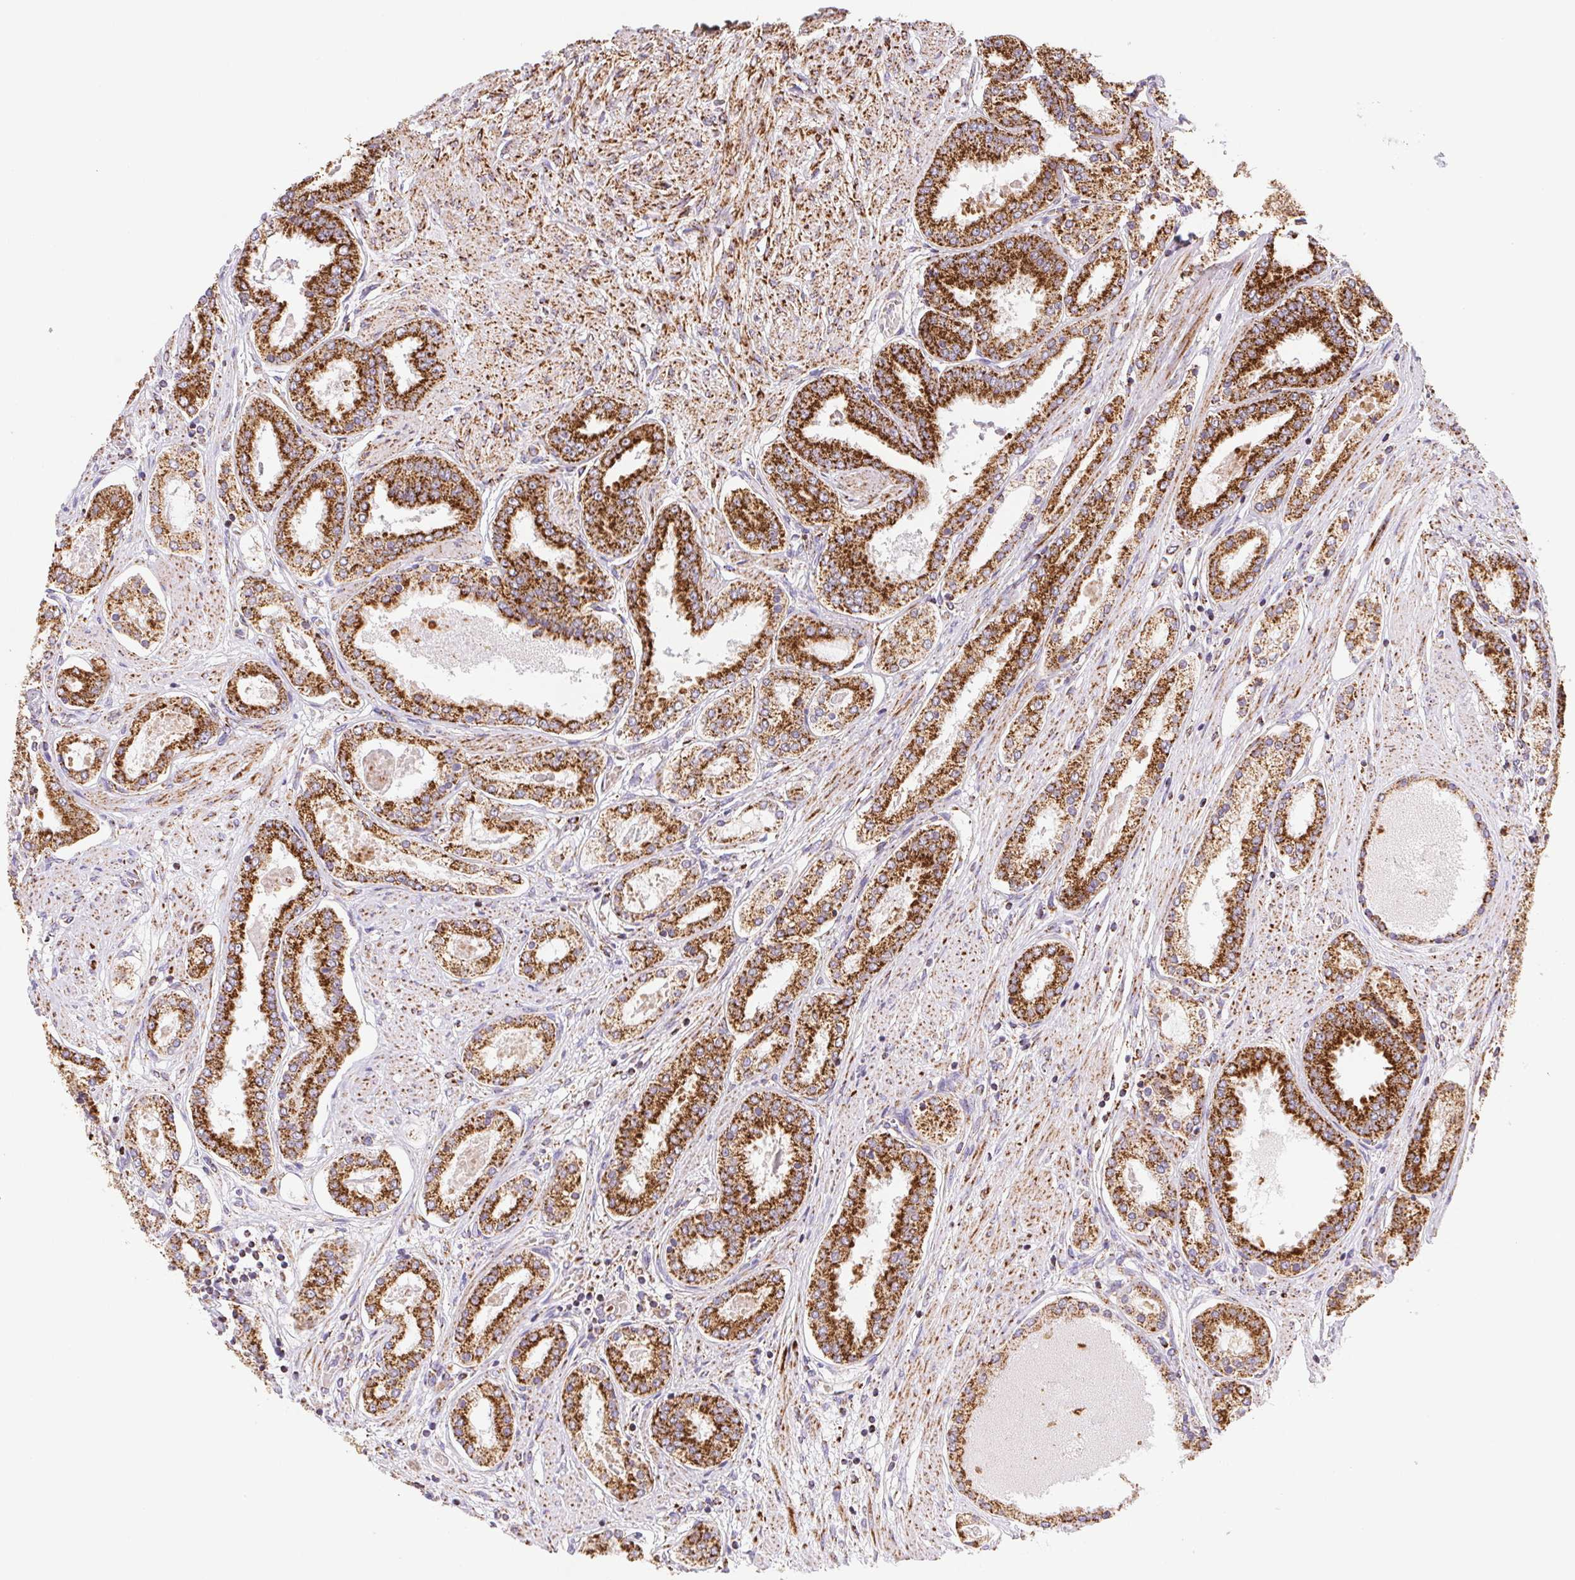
{"staining": {"intensity": "strong", "quantity": ">75%", "location": "cytoplasmic/membranous"}, "tissue": "prostate cancer", "cell_type": "Tumor cells", "image_type": "cancer", "snomed": [{"axis": "morphology", "description": "Adenocarcinoma, High grade"}, {"axis": "topography", "description": "Prostate"}], "caption": "High-magnification brightfield microscopy of high-grade adenocarcinoma (prostate) stained with DAB (3,3'-diaminobenzidine) (brown) and counterstained with hematoxylin (blue). tumor cells exhibit strong cytoplasmic/membranous staining is identified in approximately>75% of cells.", "gene": "NIPSNAP2", "patient": {"sex": "male", "age": 63}}